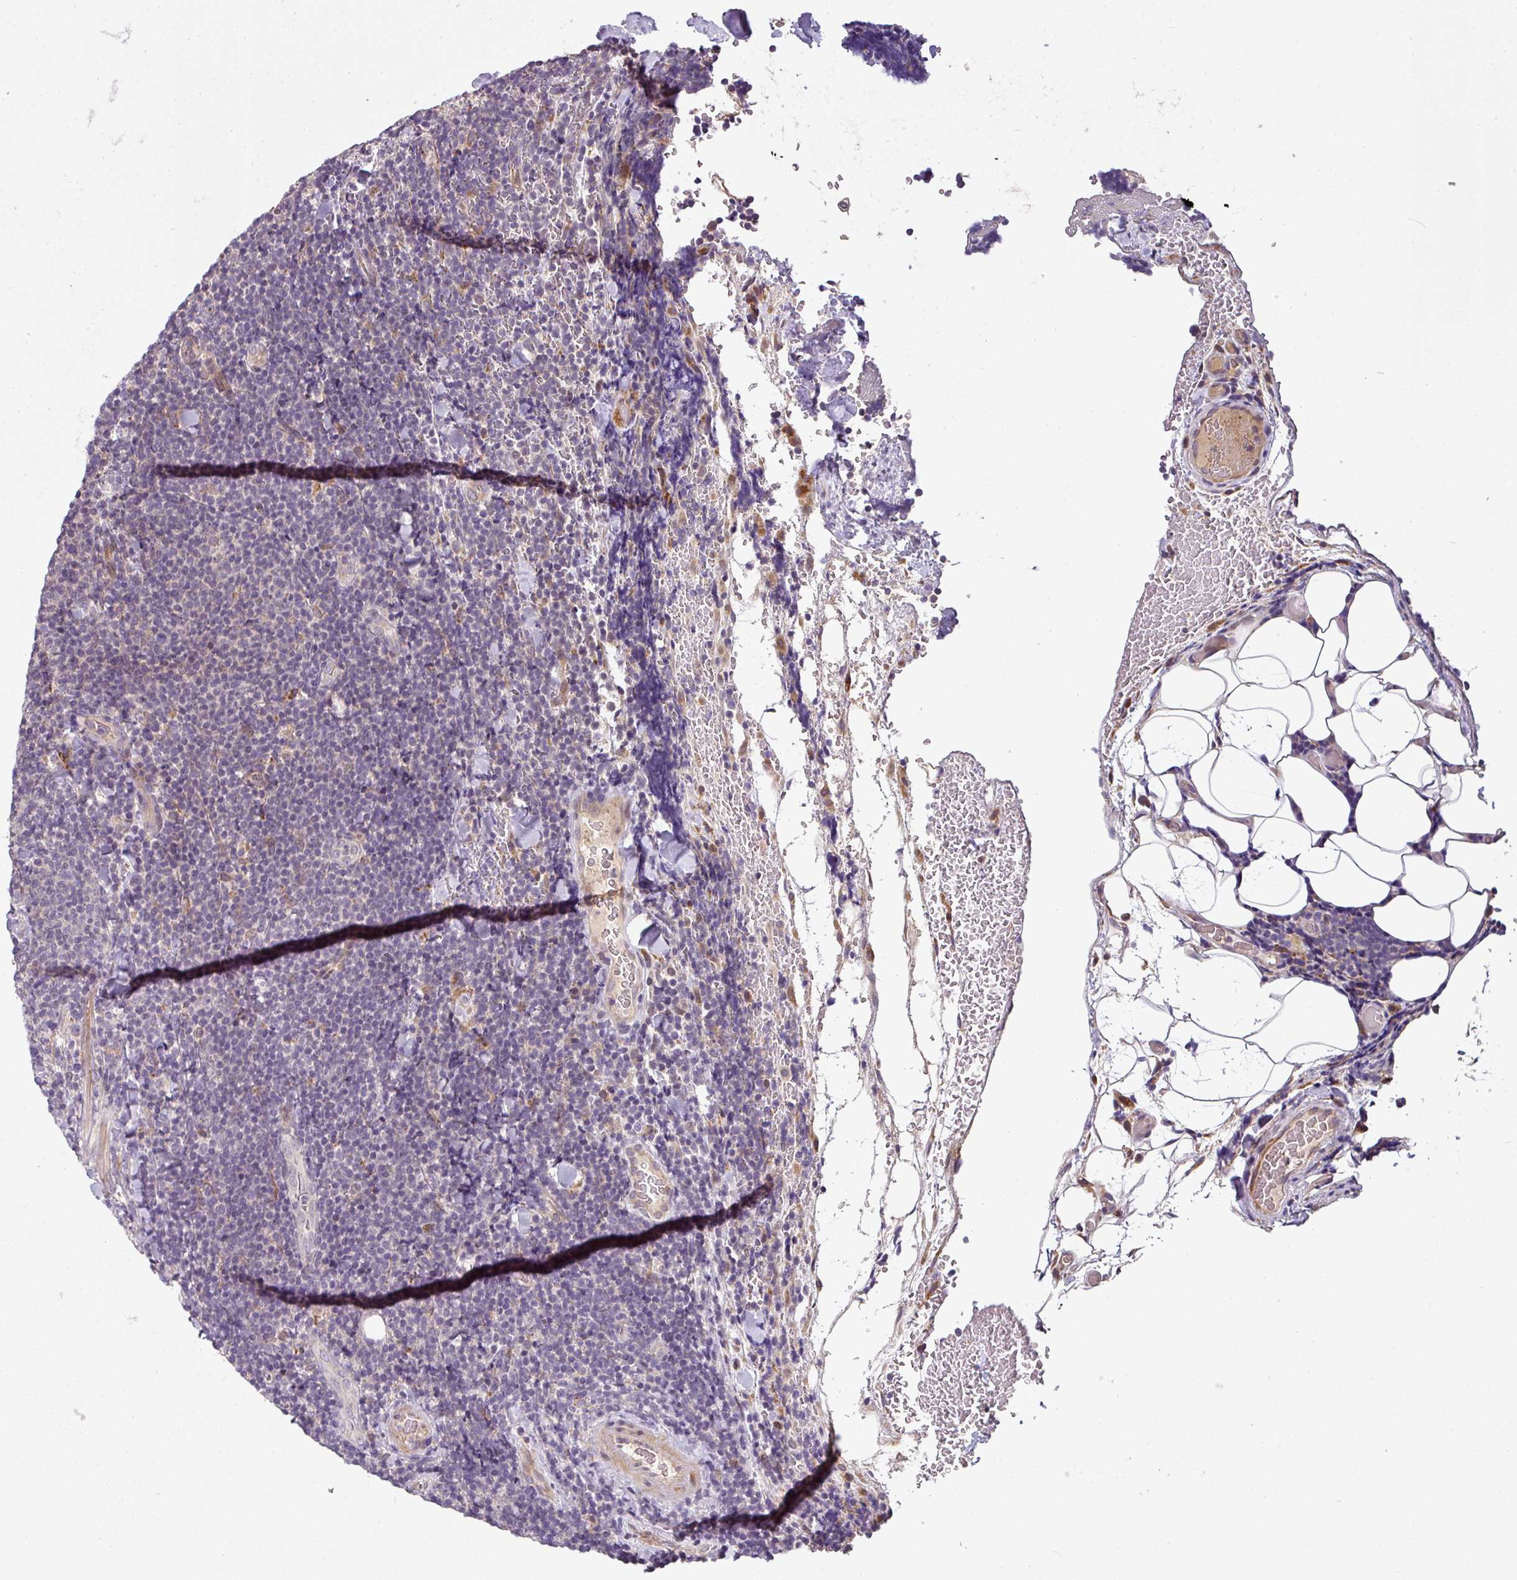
{"staining": {"intensity": "negative", "quantity": "none", "location": "none"}, "tissue": "lymphoma", "cell_type": "Tumor cells", "image_type": "cancer", "snomed": [{"axis": "morphology", "description": "Malignant lymphoma, non-Hodgkin's type, Low grade"}, {"axis": "topography", "description": "Lymph node"}], "caption": "Lymphoma stained for a protein using immunohistochemistry (IHC) exhibits no positivity tumor cells.", "gene": "SPCS3", "patient": {"sex": "male", "age": 66}}